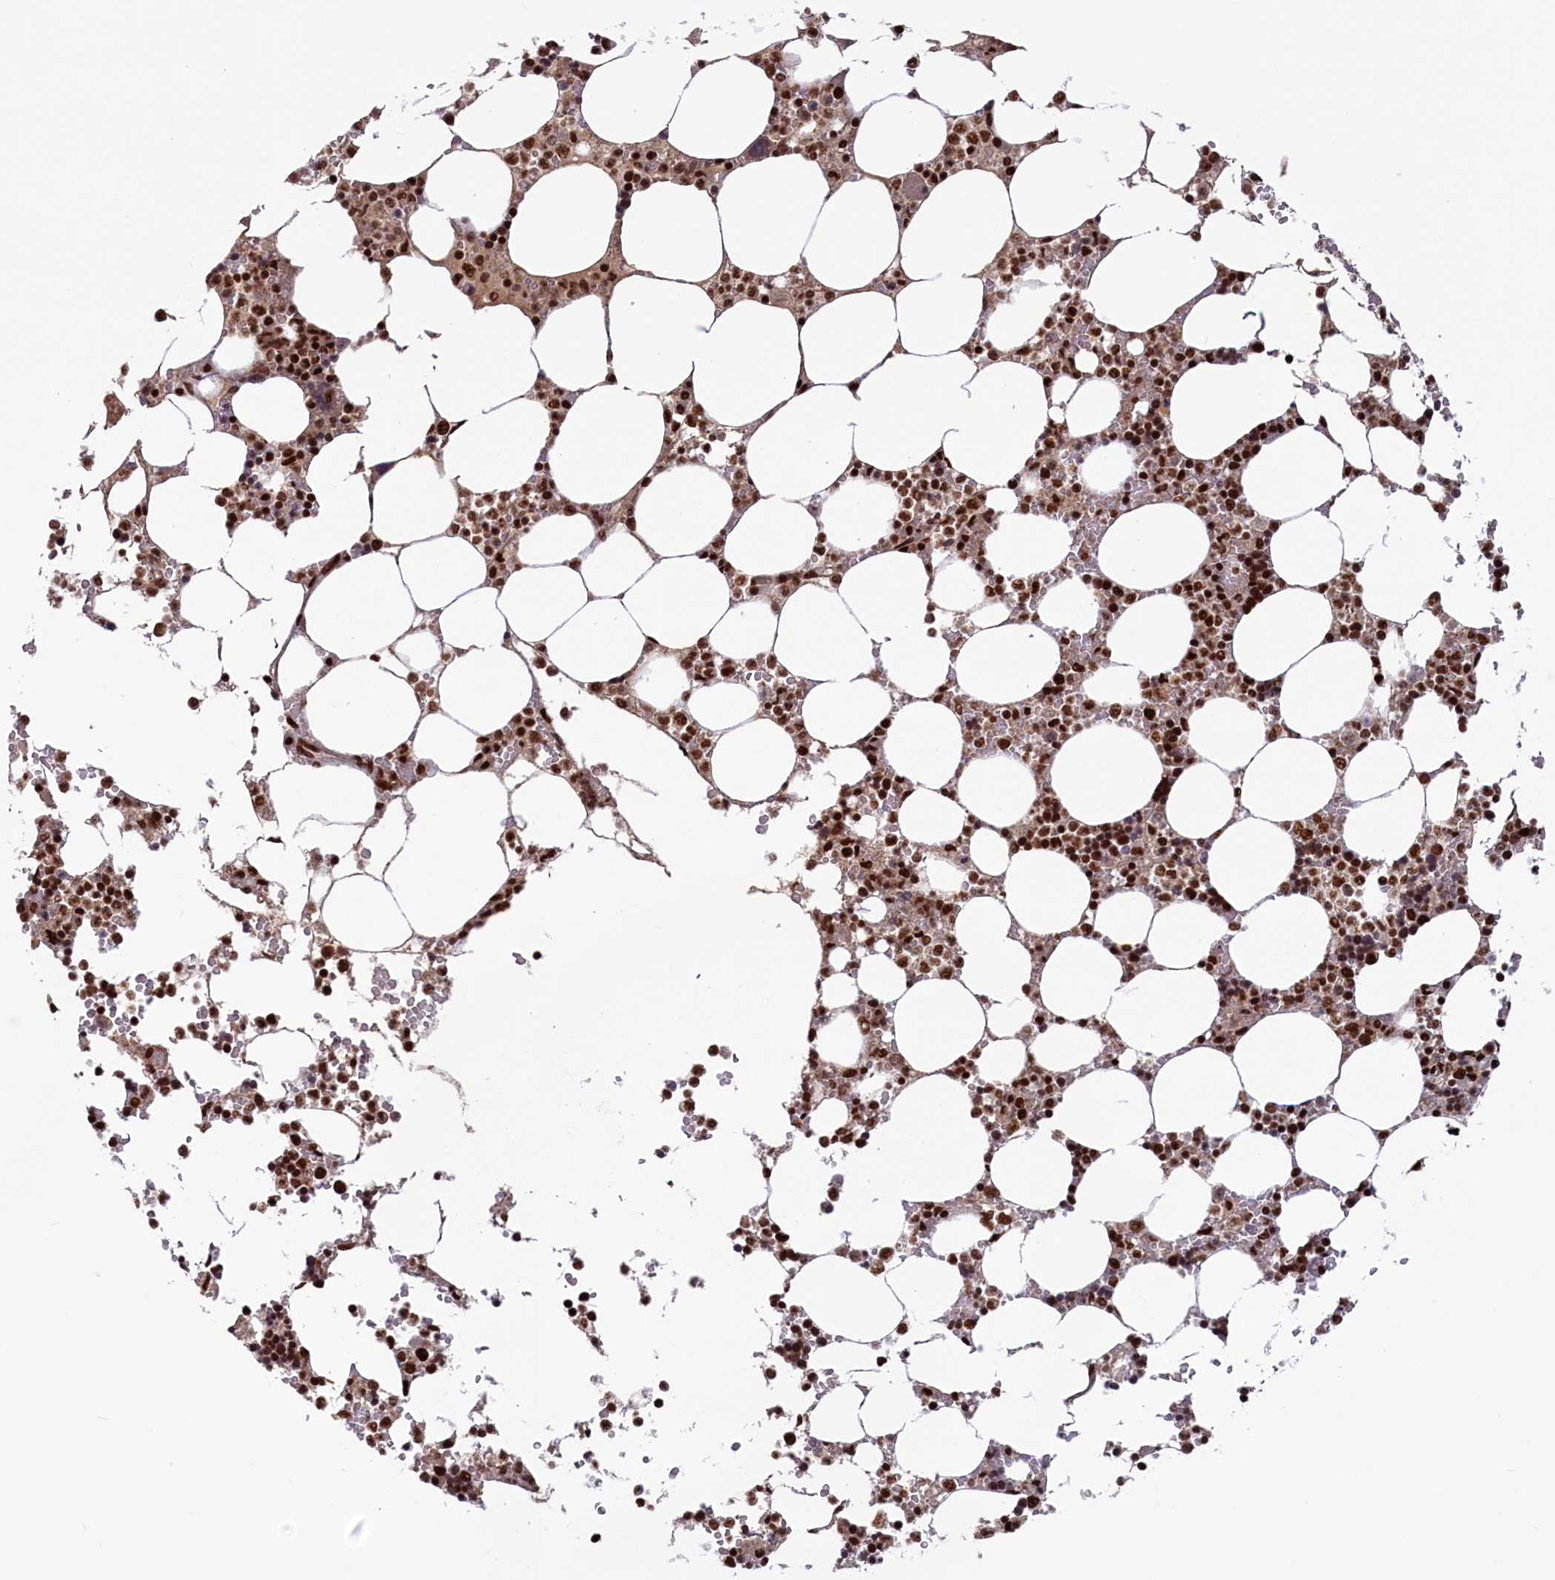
{"staining": {"intensity": "strong", "quantity": ">75%", "location": "nuclear"}, "tissue": "bone marrow", "cell_type": "Hematopoietic cells", "image_type": "normal", "snomed": [{"axis": "morphology", "description": "Normal tissue, NOS"}, {"axis": "topography", "description": "Bone marrow"}], "caption": "Bone marrow stained for a protein (brown) exhibits strong nuclear positive staining in about >75% of hematopoietic cells.", "gene": "ZC3H18", "patient": {"sex": "male", "age": 64}}